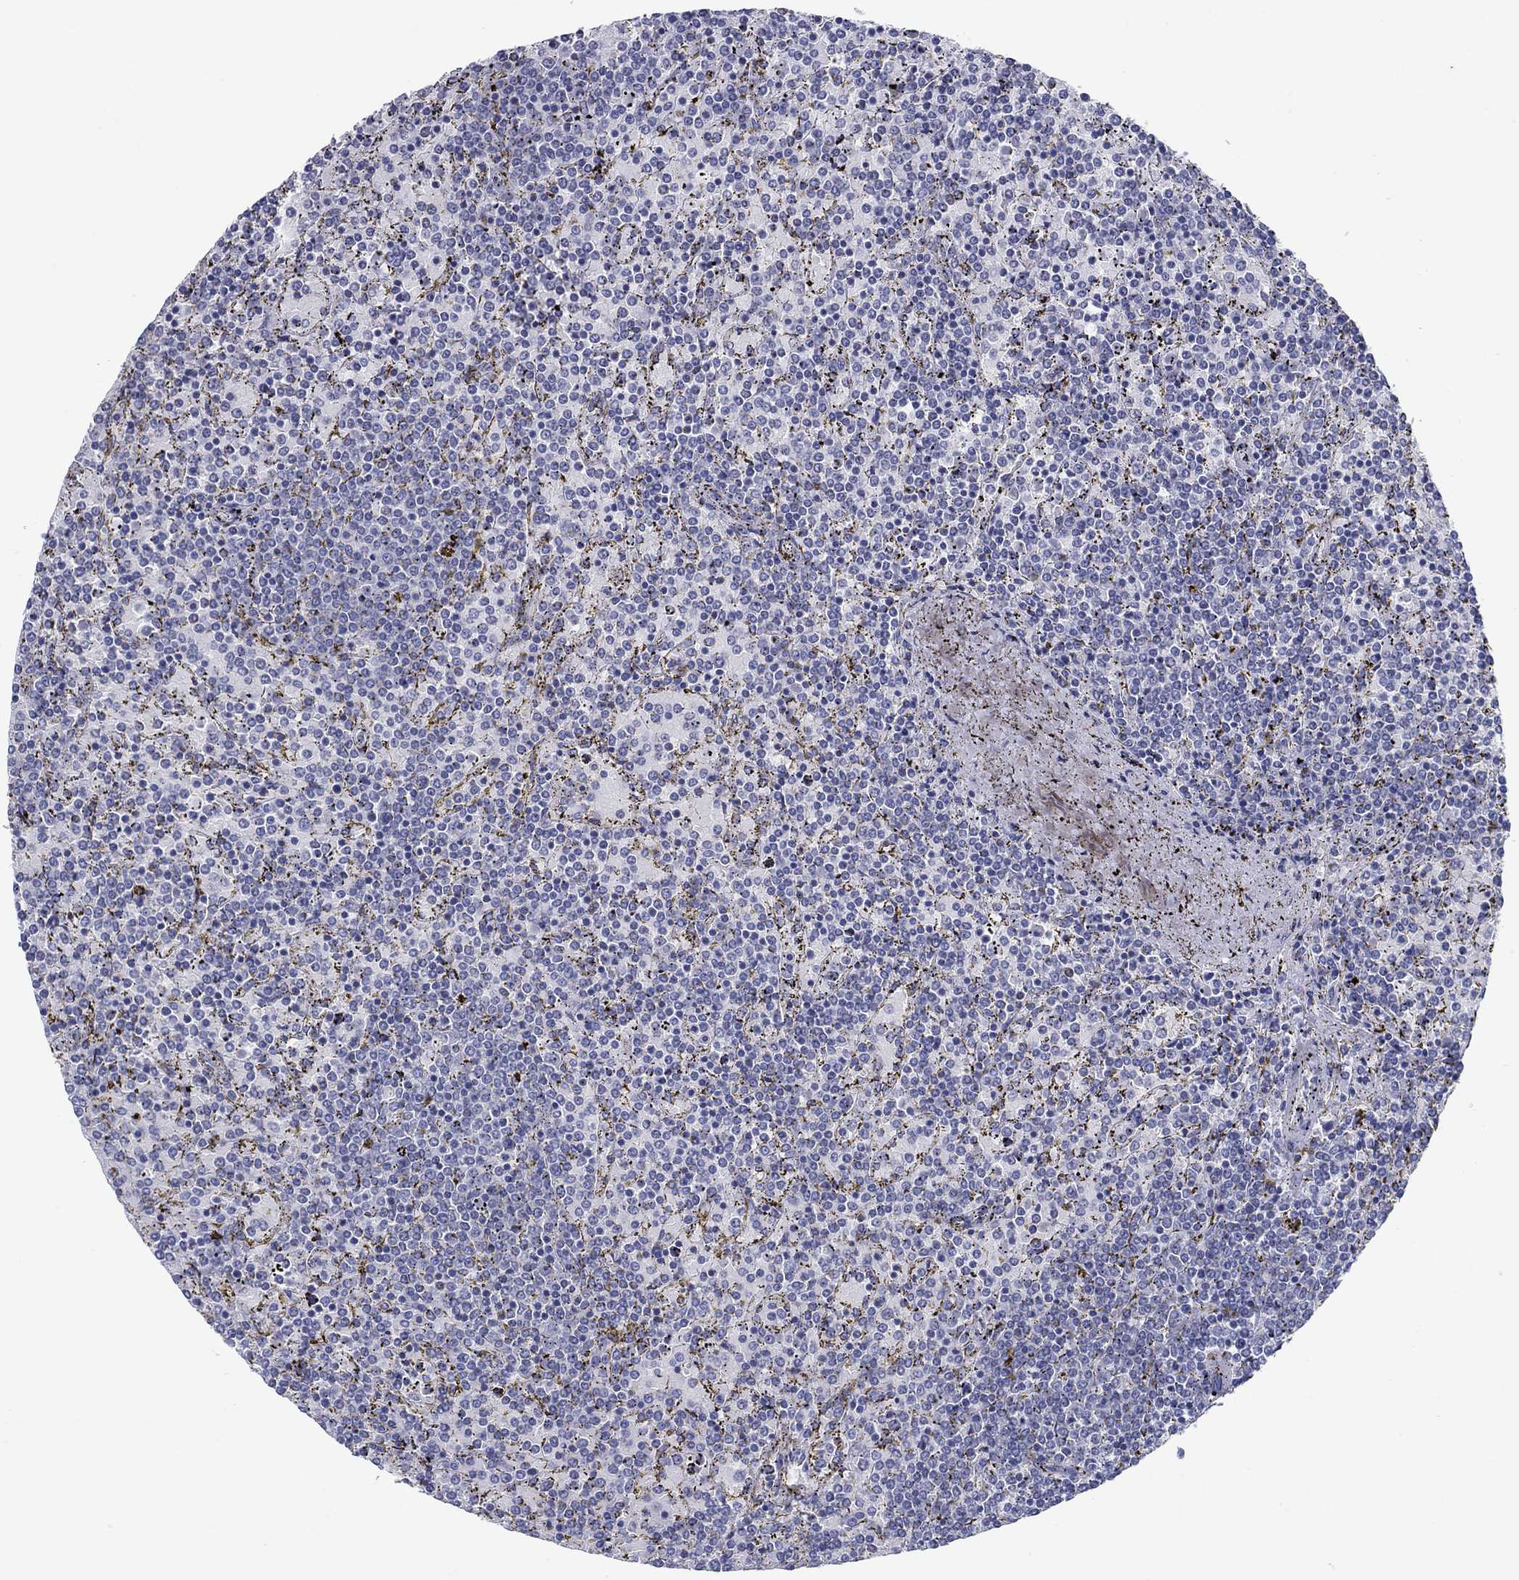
{"staining": {"intensity": "negative", "quantity": "none", "location": "none"}, "tissue": "lymphoma", "cell_type": "Tumor cells", "image_type": "cancer", "snomed": [{"axis": "morphology", "description": "Malignant lymphoma, non-Hodgkin's type, Low grade"}, {"axis": "topography", "description": "Spleen"}], "caption": "High power microscopy micrograph of an immunohistochemistry (IHC) micrograph of malignant lymphoma, non-Hodgkin's type (low-grade), revealing no significant positivity in tumor cells.", "gene": "ATP4A", "patient": {"sex": "female", "age": 77}}